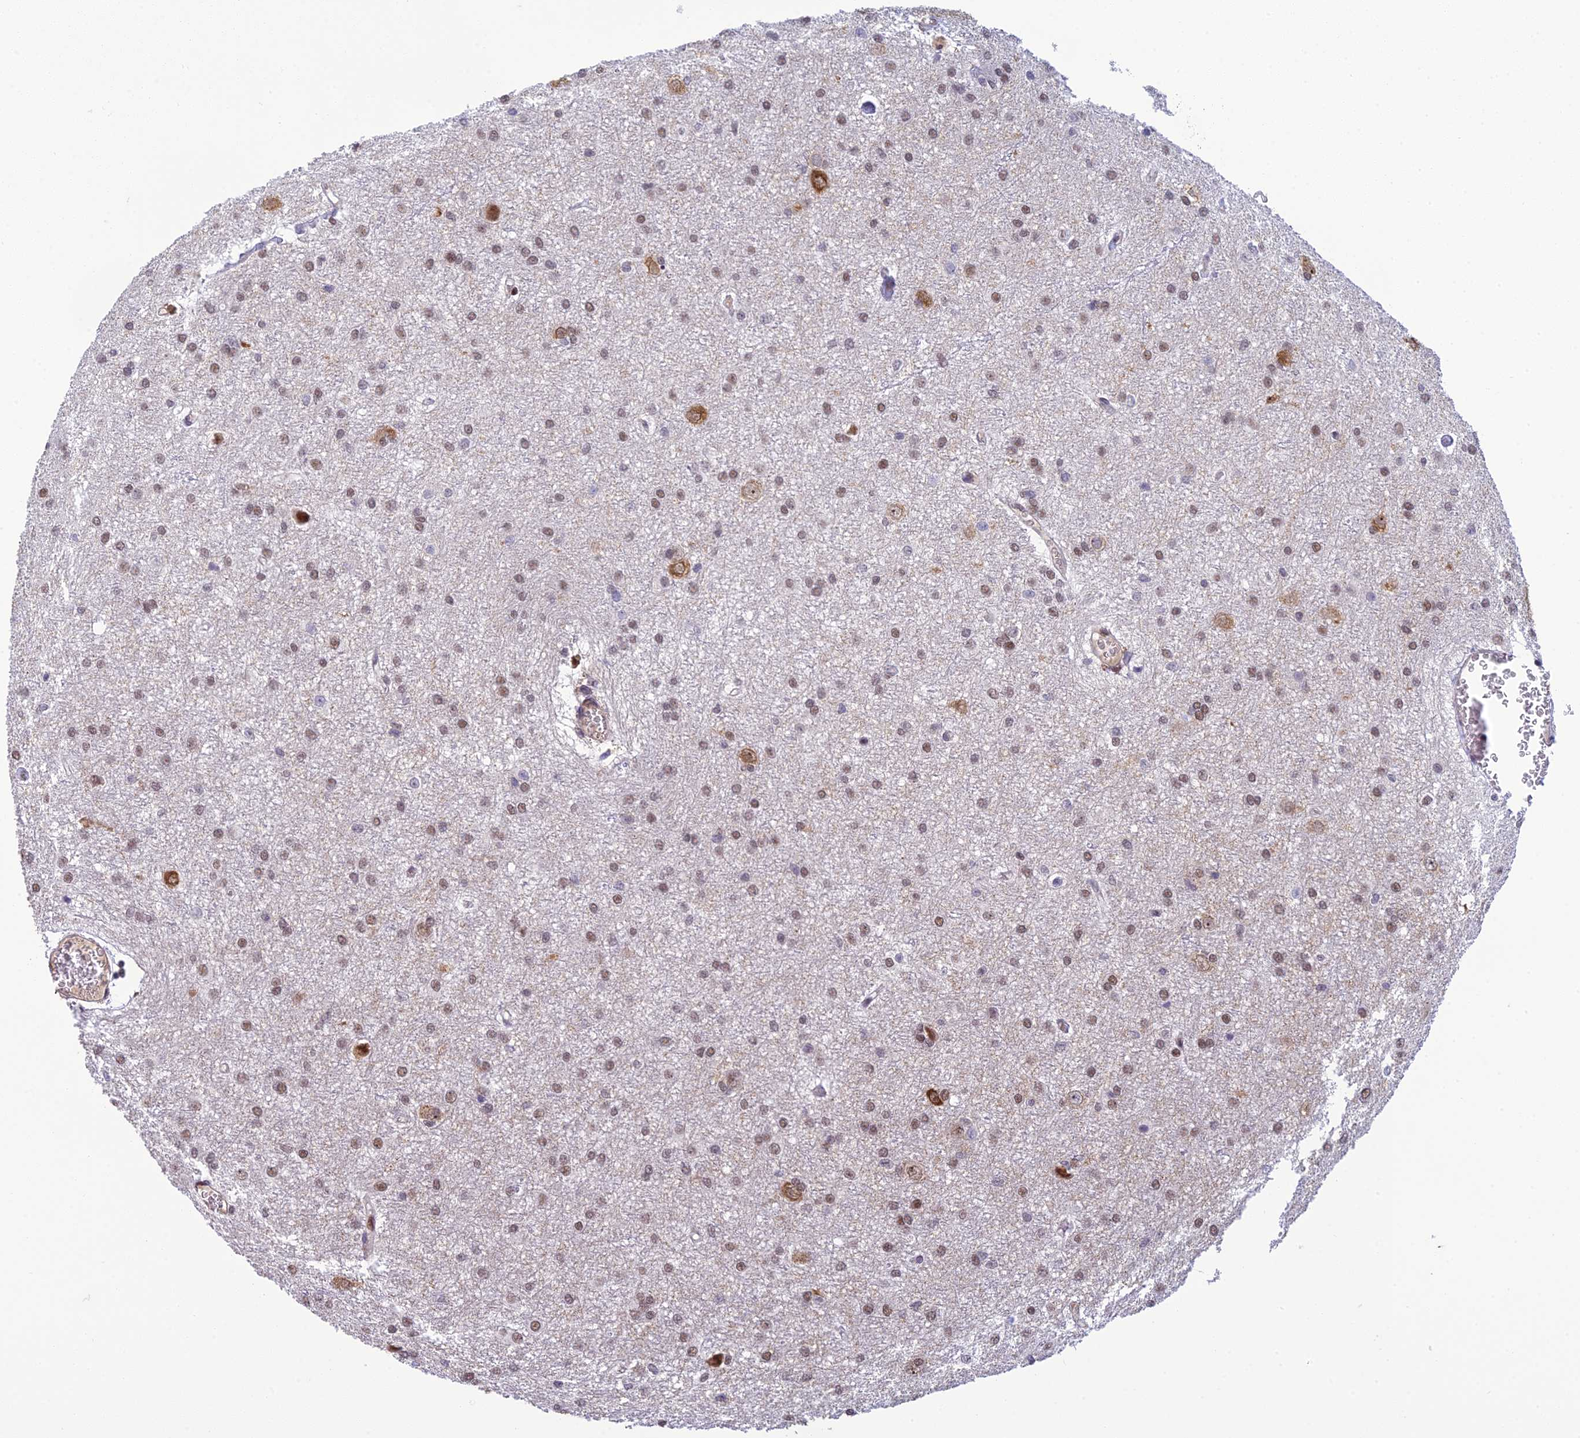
{"staining": {"intensity": "moderate", "quantity": "25%-75%", "location": "nuclear"}, "tissue": "glioma", "cell_type": "Tumor cells", "image_type": "cancer", "snomed": [{"axis": "morphology", "description": "Glioma, malignant, High grade"}, {"axis": "topography", "description": "Brain"}], "caption": "Protein analysis of high-grade glioma (malignant) tissue exhibits moderate nuclear positivity in about 25%-75% of tumor cells.", "gene": "RANBP3", "patient": {"sex": "female", "age": 50}}